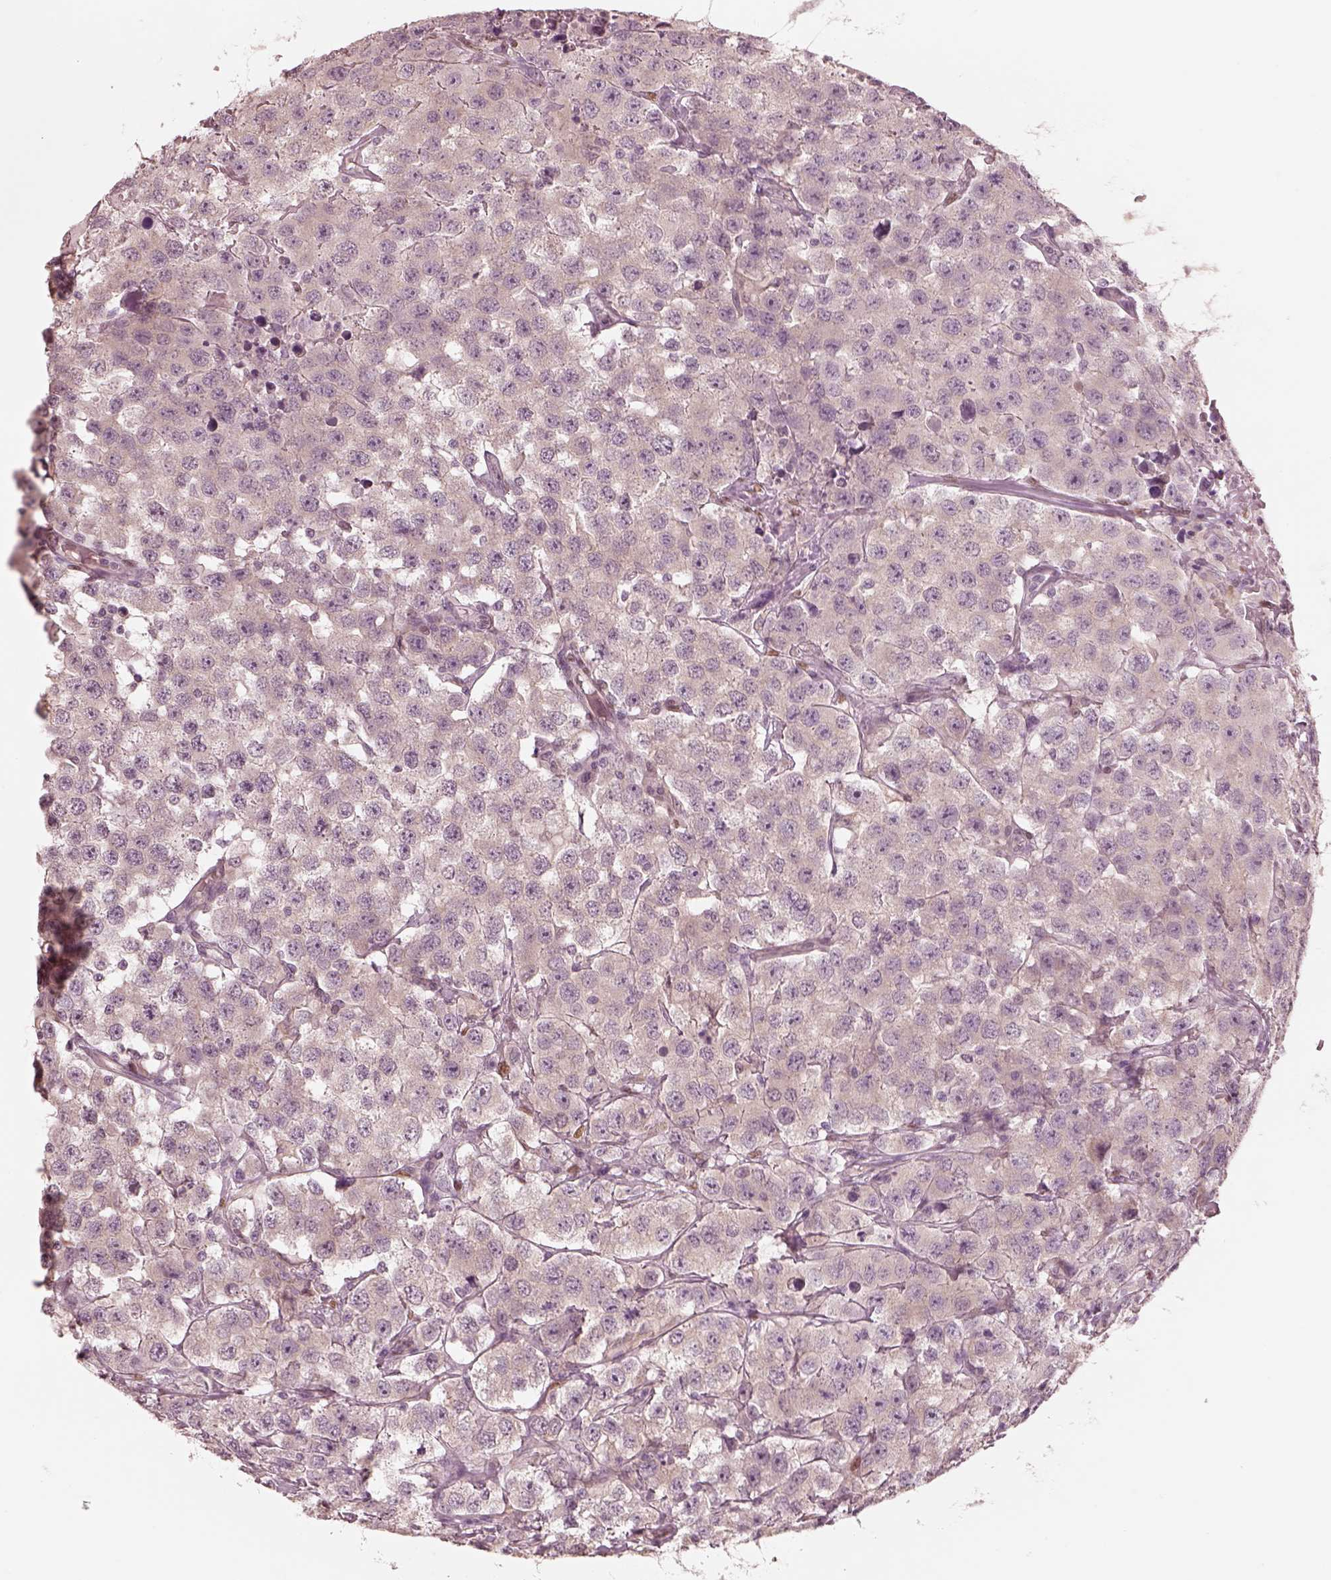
{"staining": {"intensity": "negative", "quantity": "none", "location": "none"}, "tissue": "testis cancer", "cell_type": "Tumor cells", "image_type": "cancer", "snomed": [{"axis": "morphology", "description": "Seminoma, NOS"}, {"axis": "topography", "description": "Testis"}], "caption": "DAB (3,3'-diaminobenzidine) immunohistochemical staining of human testis cancer (seminoma) shows no significant expression in tumor cells.", "gene": "IQCB1", "patient": {"sex": "male", "age": 52}}